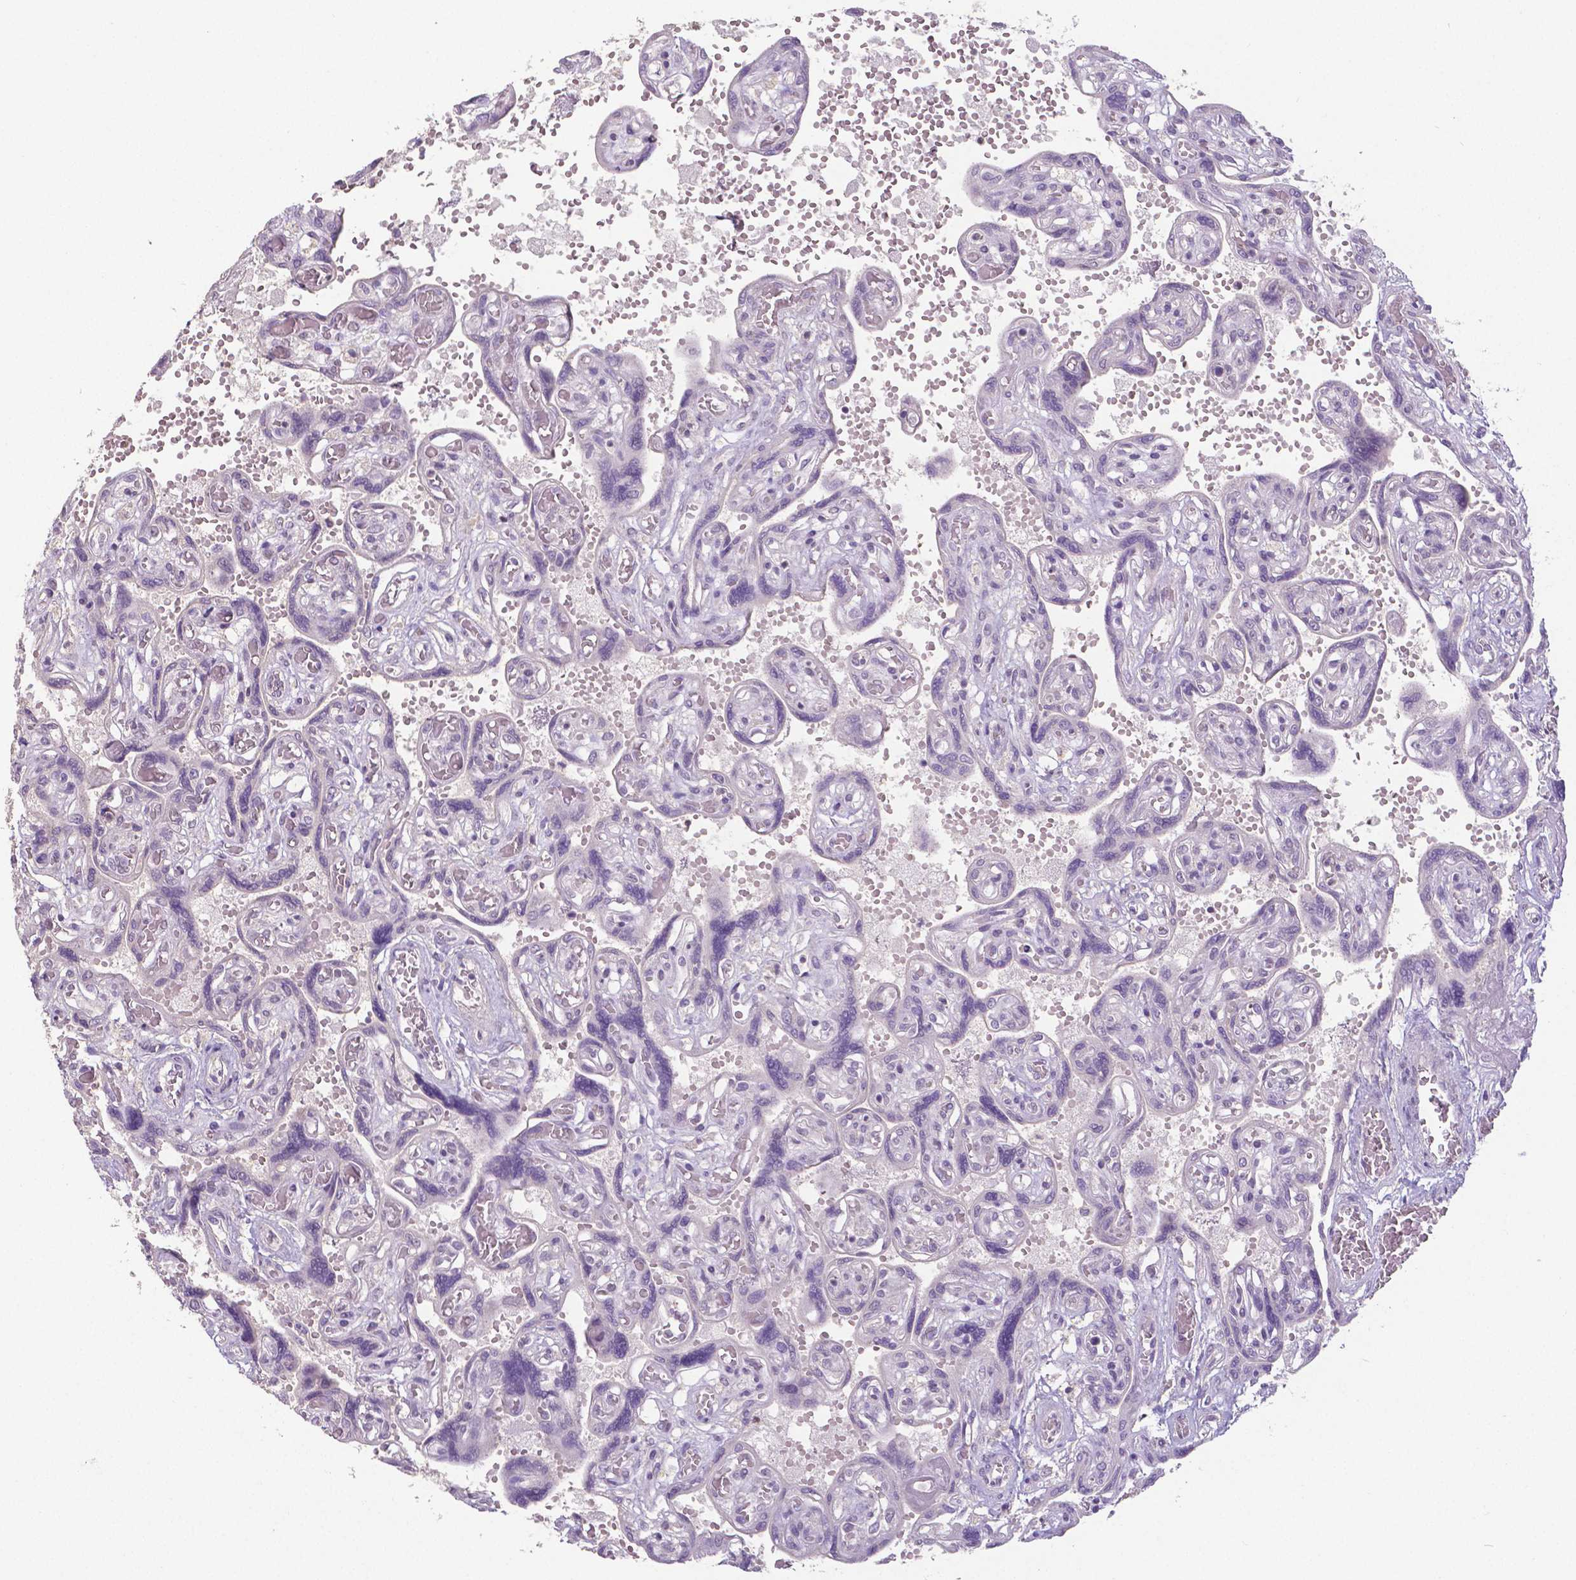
{"staining": {"intensity": "negative", "quantity": "none", "location": "none"}, "tissue": "placenta", "cell_type": "Decidual cells", "image_type": "normal", "snomed": [{"axis": "morphology", "description": "Normal tissue, NOS"}, {"axis": "topography", "description": "Placenta"}], "caption": "Immunohistochemistry (IHC) of benign placenta reveals no staining in decidual cells. The staining is performed using DAB (3,3'-diaminobenzidine) brown chromogen with nuclei counter-stained in using hematoxylin.", "gene": "CRMP1", "patient": {"sex": "female", "age": 32}}